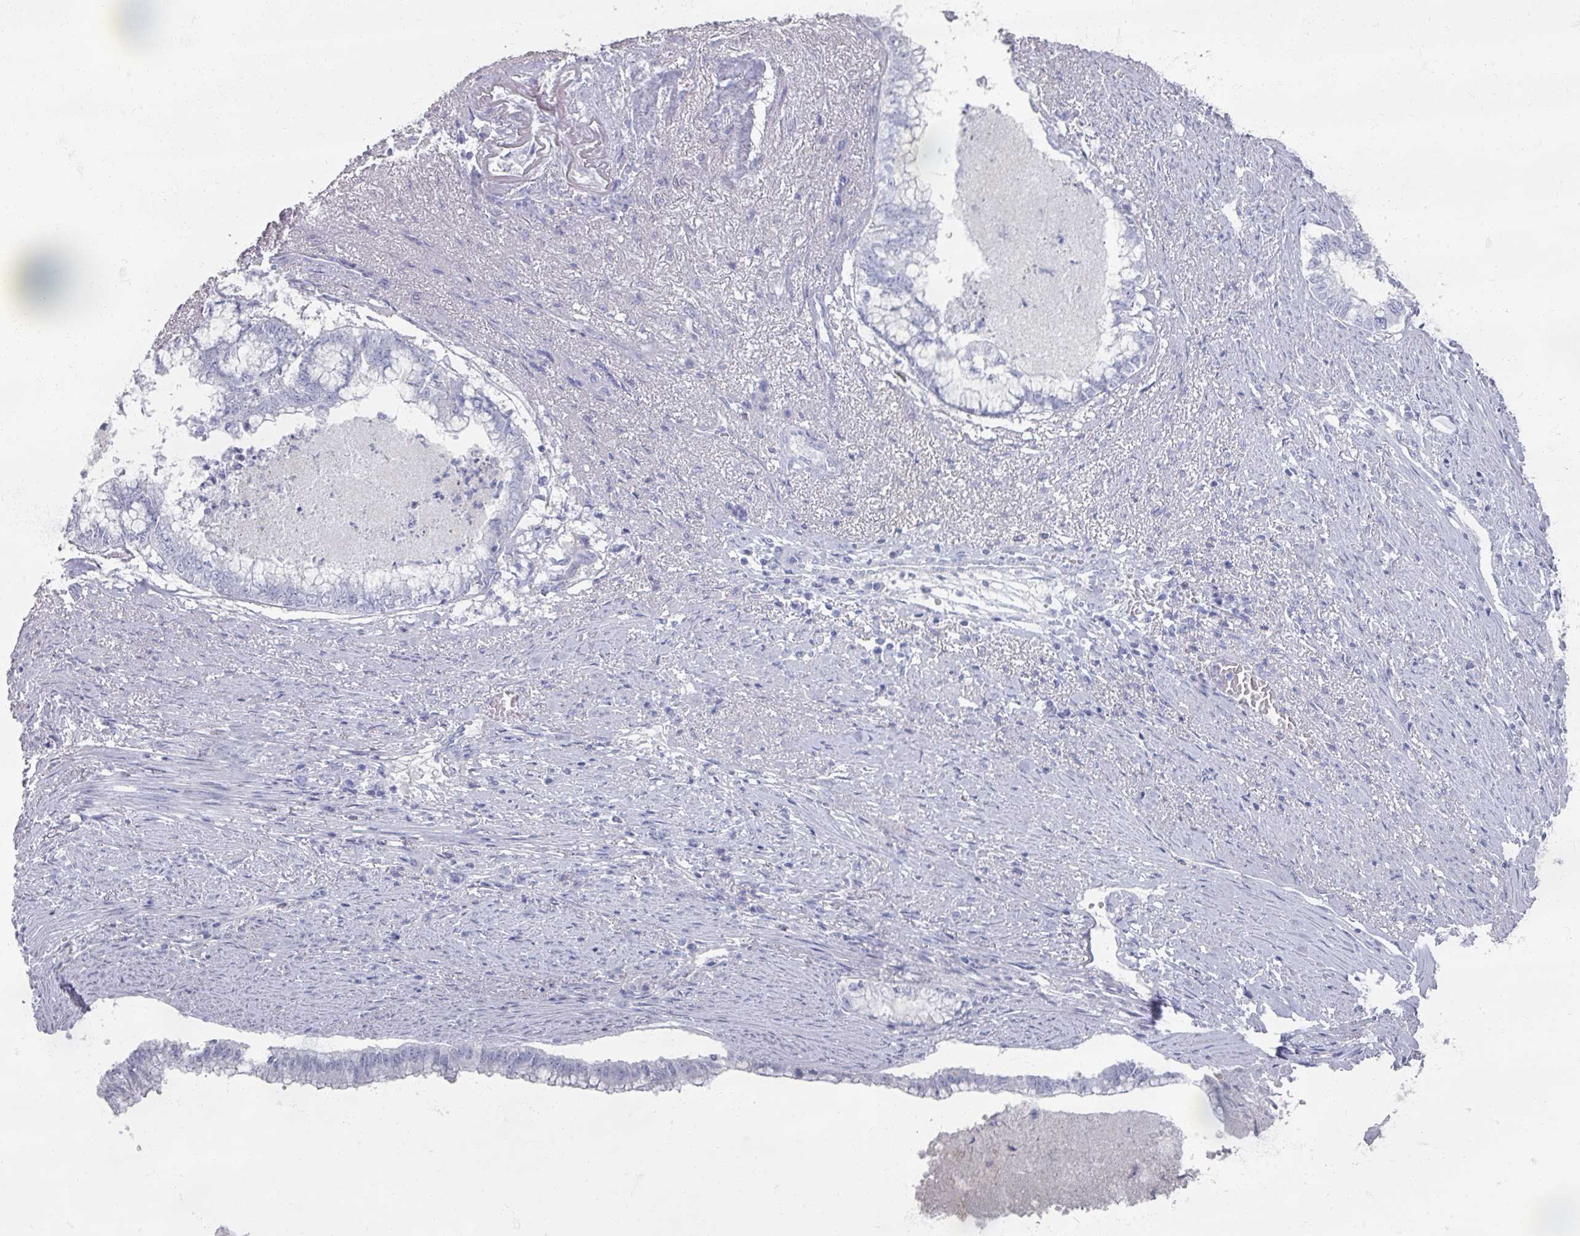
{"staining": {"intensity": "negative", "quantity": "none", "location": "none"}, "tissue": "endometrial cancer", "cell_type": "Tumor cells", "image_type": "cancer", "snomed": [{"axis": "morphology", "description": "Adenocarcinoma, NOS"}, {"axis": "topography", "description": "Endometrium"}], "caption": "Protein analysis of endometrial cancer (adenocarcinoma) demonstrates no significant staining in tumor cells.", "gene": "OMG", "patient": {"sex": "female", "age": 79}}